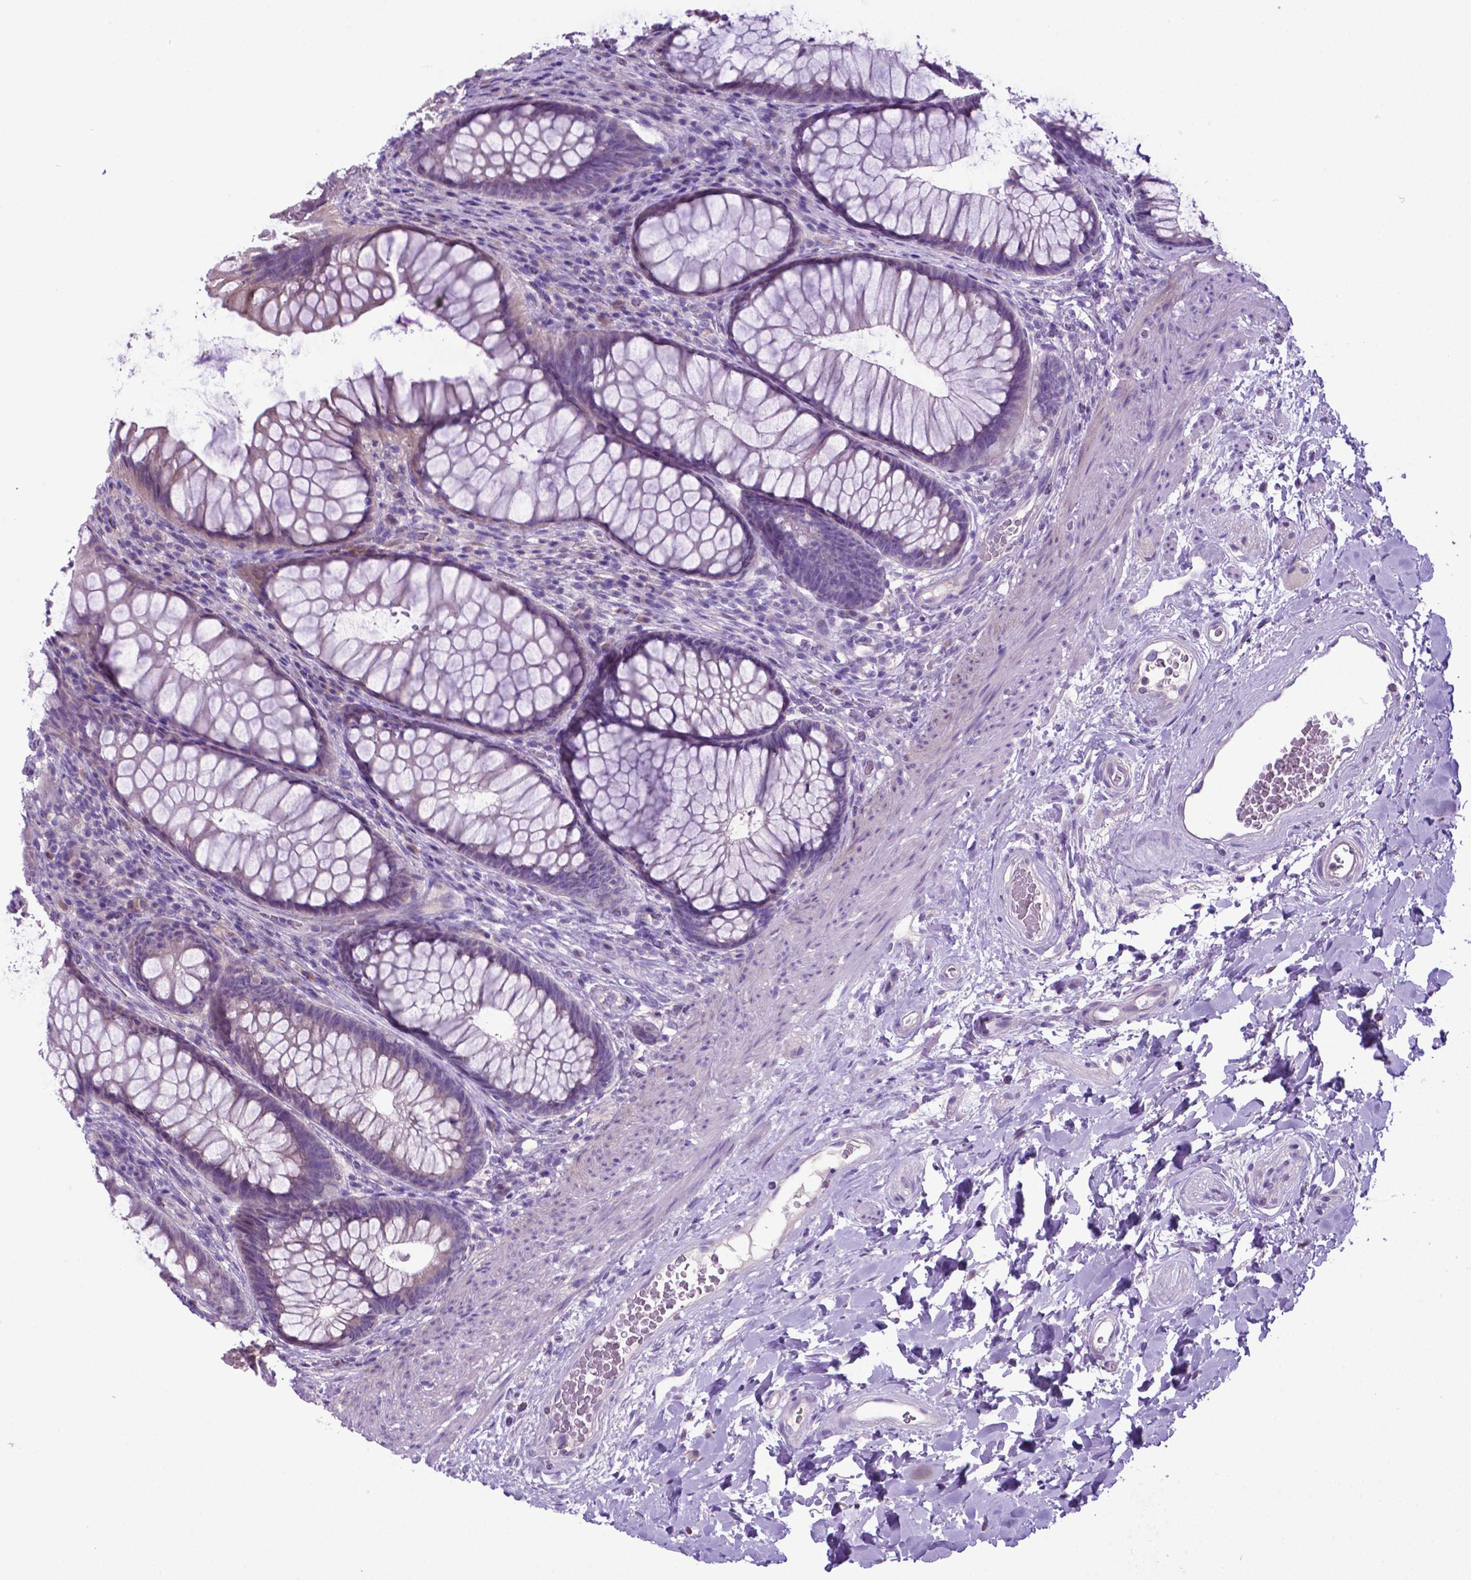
{"staining": {"intensity": "negative", "quantity": "none", "location": "none"}, "tissue": "rectum", "cell_type": "Glandular cells", "image_type": "normal", "snomed": [{"axis": "morphology", "description": "Normal tissue, NOS"}, {"axis": "topography", "description": "Smooth muscle"}, {"axis": "topography", "description": "Rectum"}], "caption": "A photomicrograph of human rectum is negative for staining in glandular cells. (Stains: DAB immunohistochemistry (IHC) with hematoxylin counter stain, Microscopy: brightfield microscopy at high magnification).", "gene": "ADRA2B", "patient": {"sex": "male", "age": 53}}